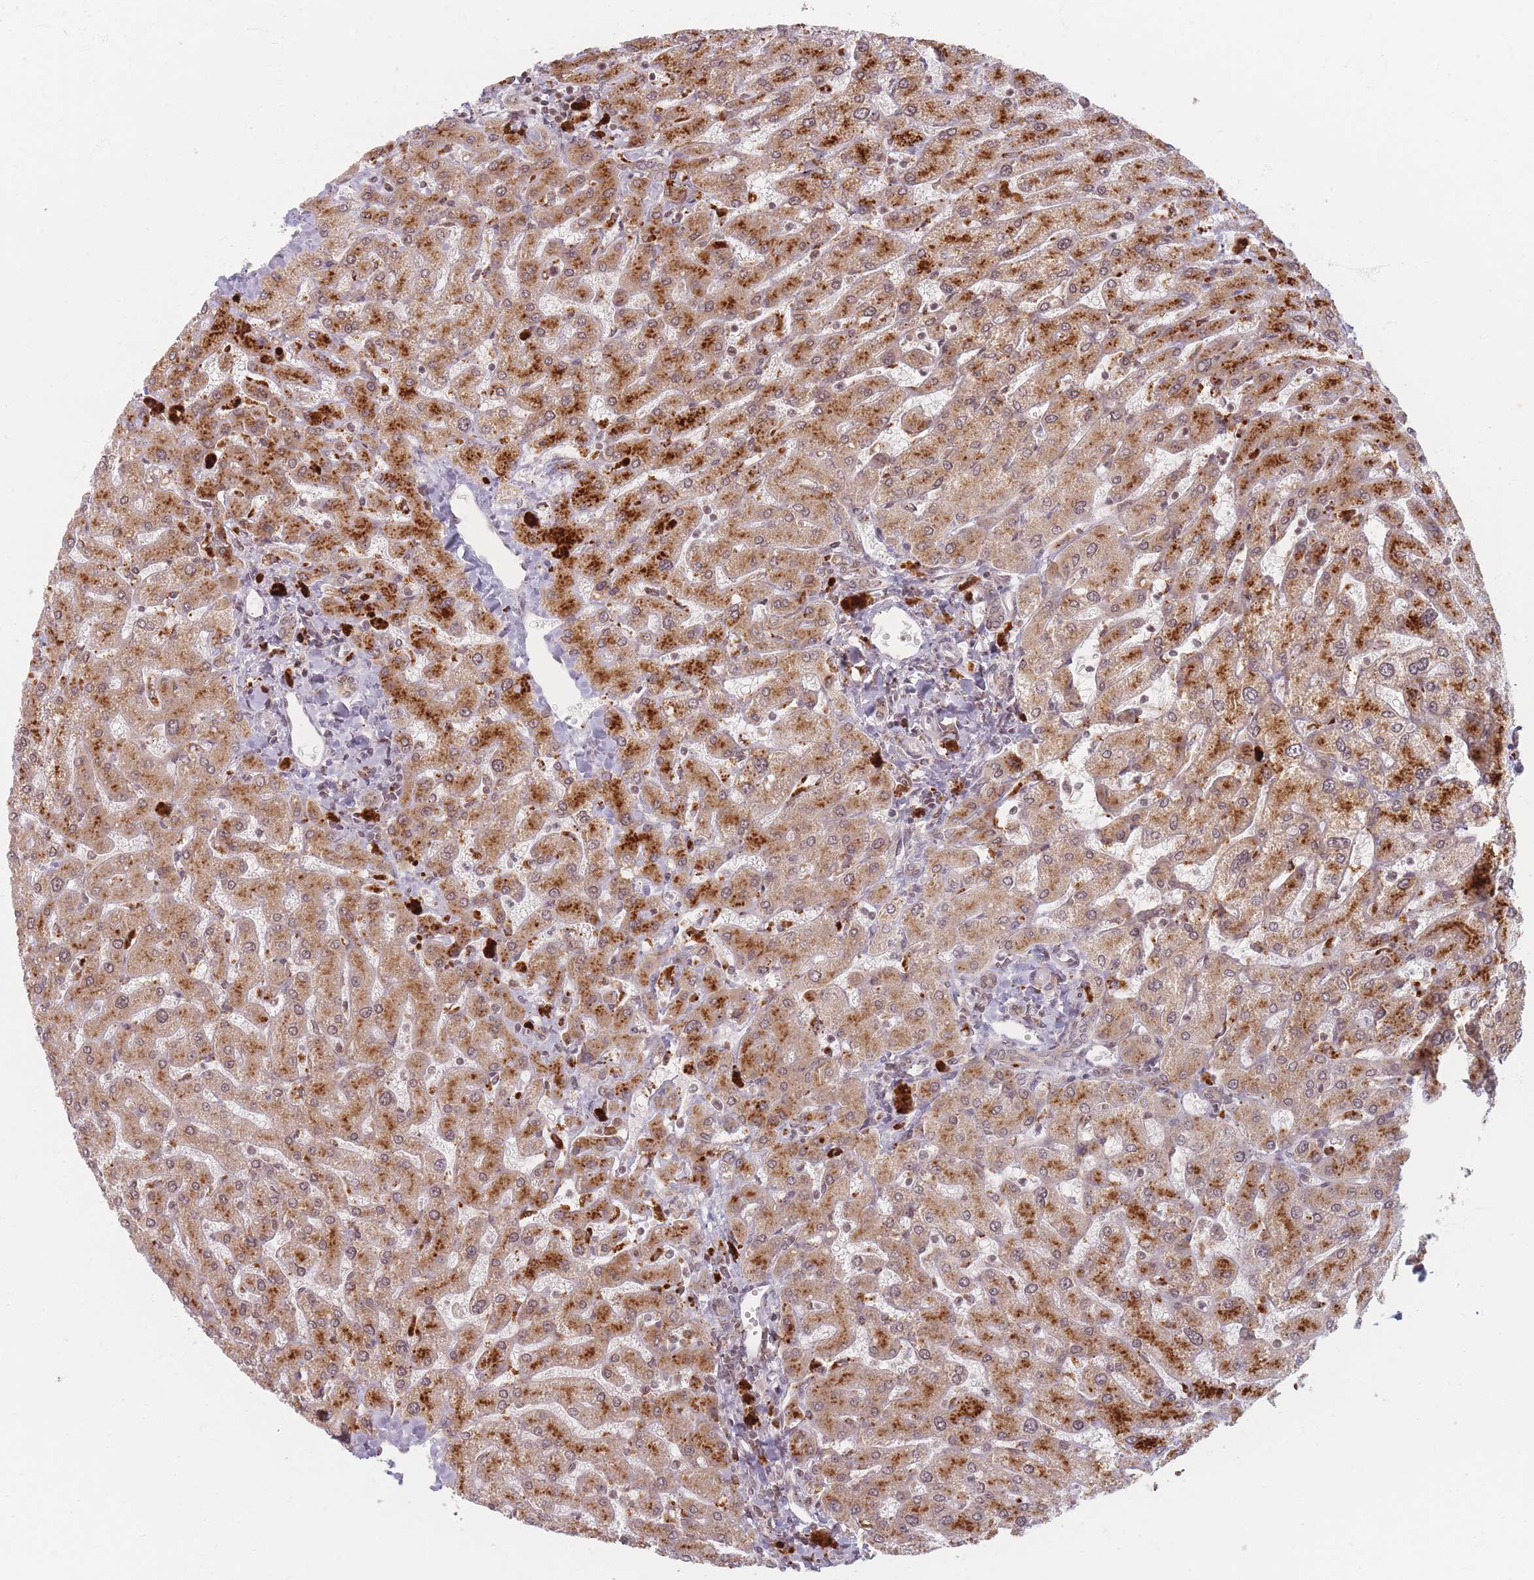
{"staining": {"intensity": "weak", "quantity": ">75%", "location": "cytoplasmic/membranous,nuclear"}, "tissue": "liver", "cell_type": "Cholangiocytes", "image_type": "normal", "snomed": [{"axis": "morphology", "description": "Normal tissue, NOS"}, {"axis": "topography", "description": "Liver"}], "caption": "This micrograph demonstrates immunohistochemistry staining of normal human liver, with low weak cytoplasmic/membranous,nuclear expression in approximately >75% of cholangiocytes.", "gene": "SPATA45", "patient": {"sex": "male", "age": 55}}